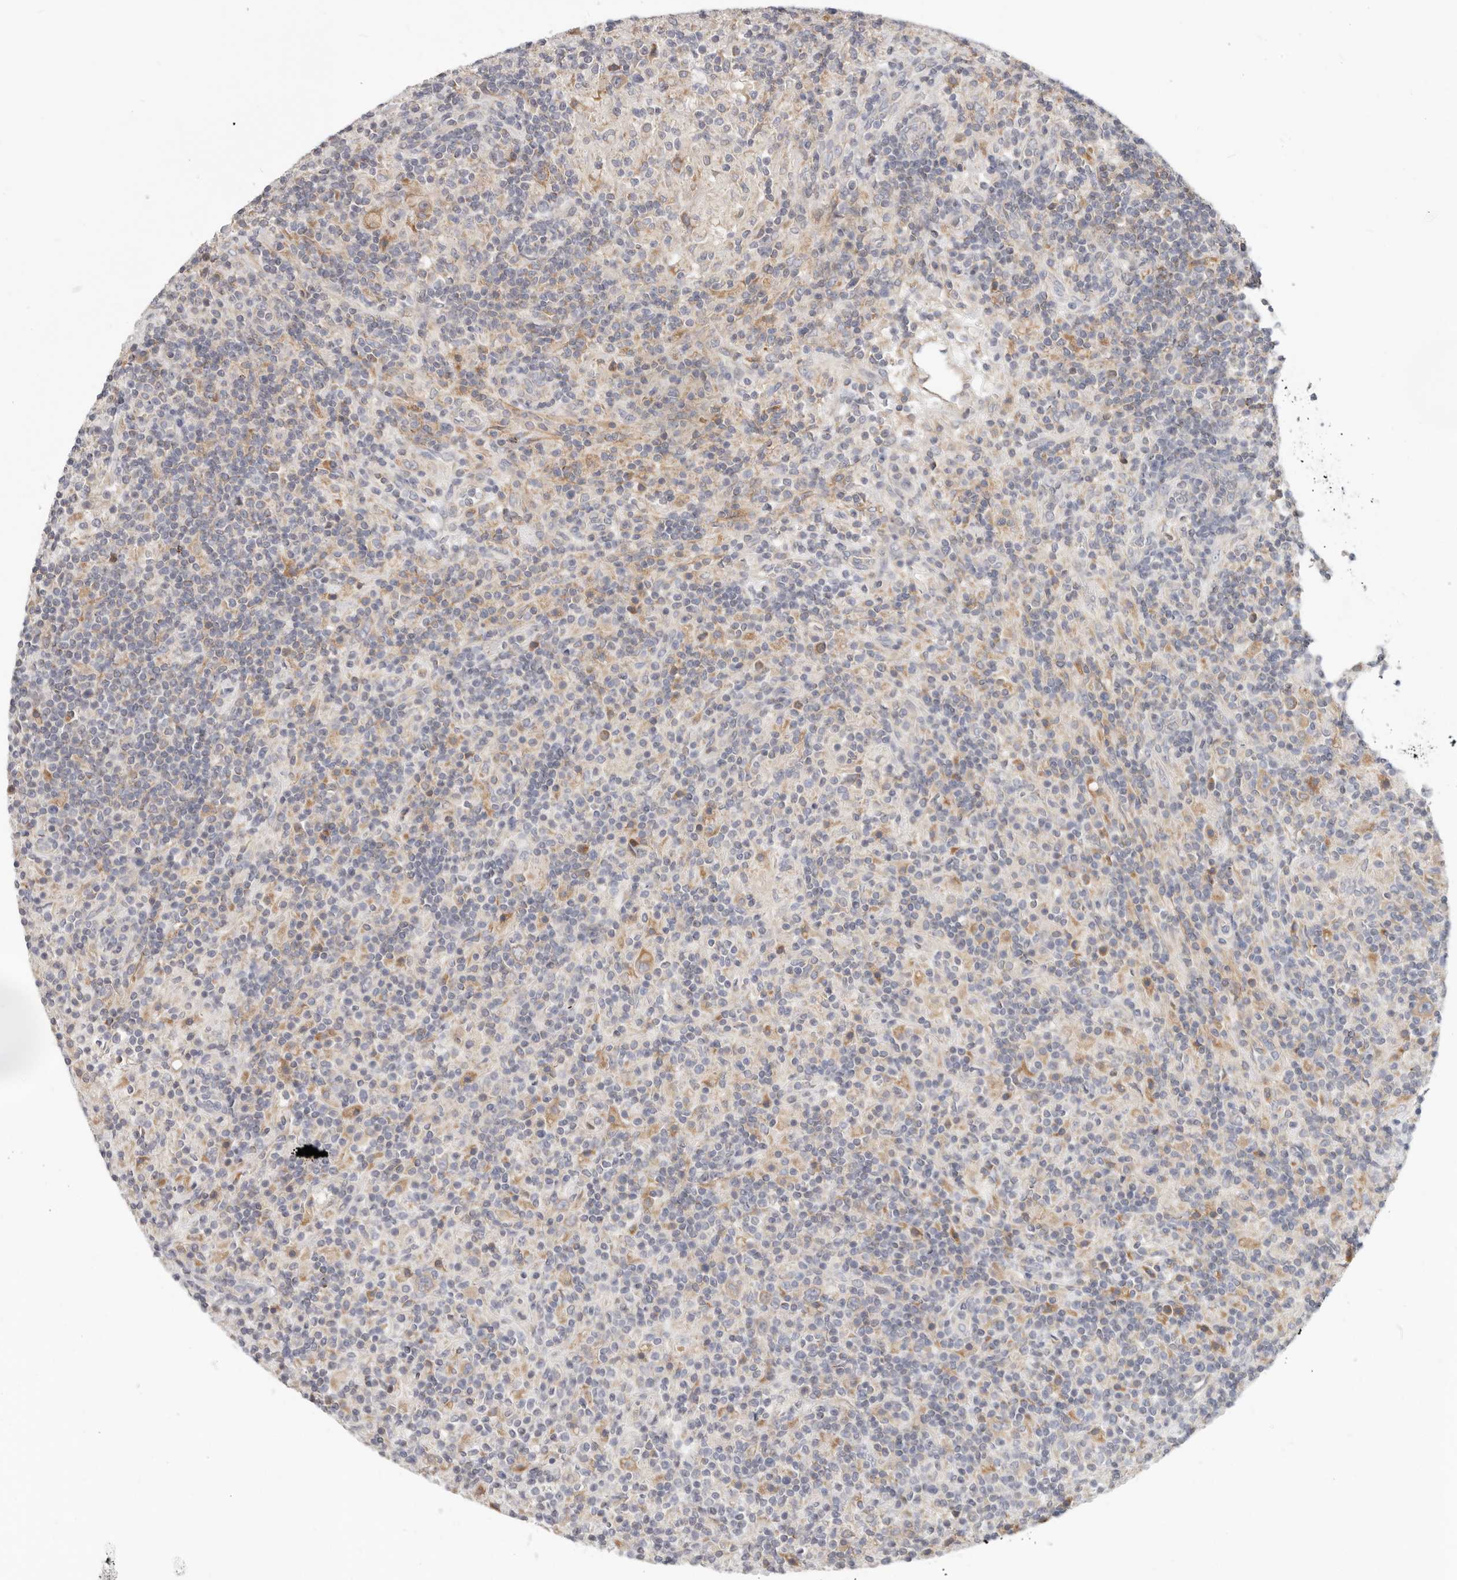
{"staining": {"intensity": "weak", "quantity": ">75%", "location": "cytoplasmic/membranous"}, "tissue": "lymphoma", "cell_type": "Tumor cells", "image_type": "cancer", "snomed": [{"axis": "morphology", "description": "Hodgkin's disease, NOS"}, {"axis": "topography", "description": "Lymph node"}], "caption": "Immunohistochemical staining of human Hodgkin's disease demonstrates low levels of weak cytoplasmic/membranous expression in about >75% of tumor cells.", "gene": "TFB2M", "patient": {"sex": "male", "age": 70}}